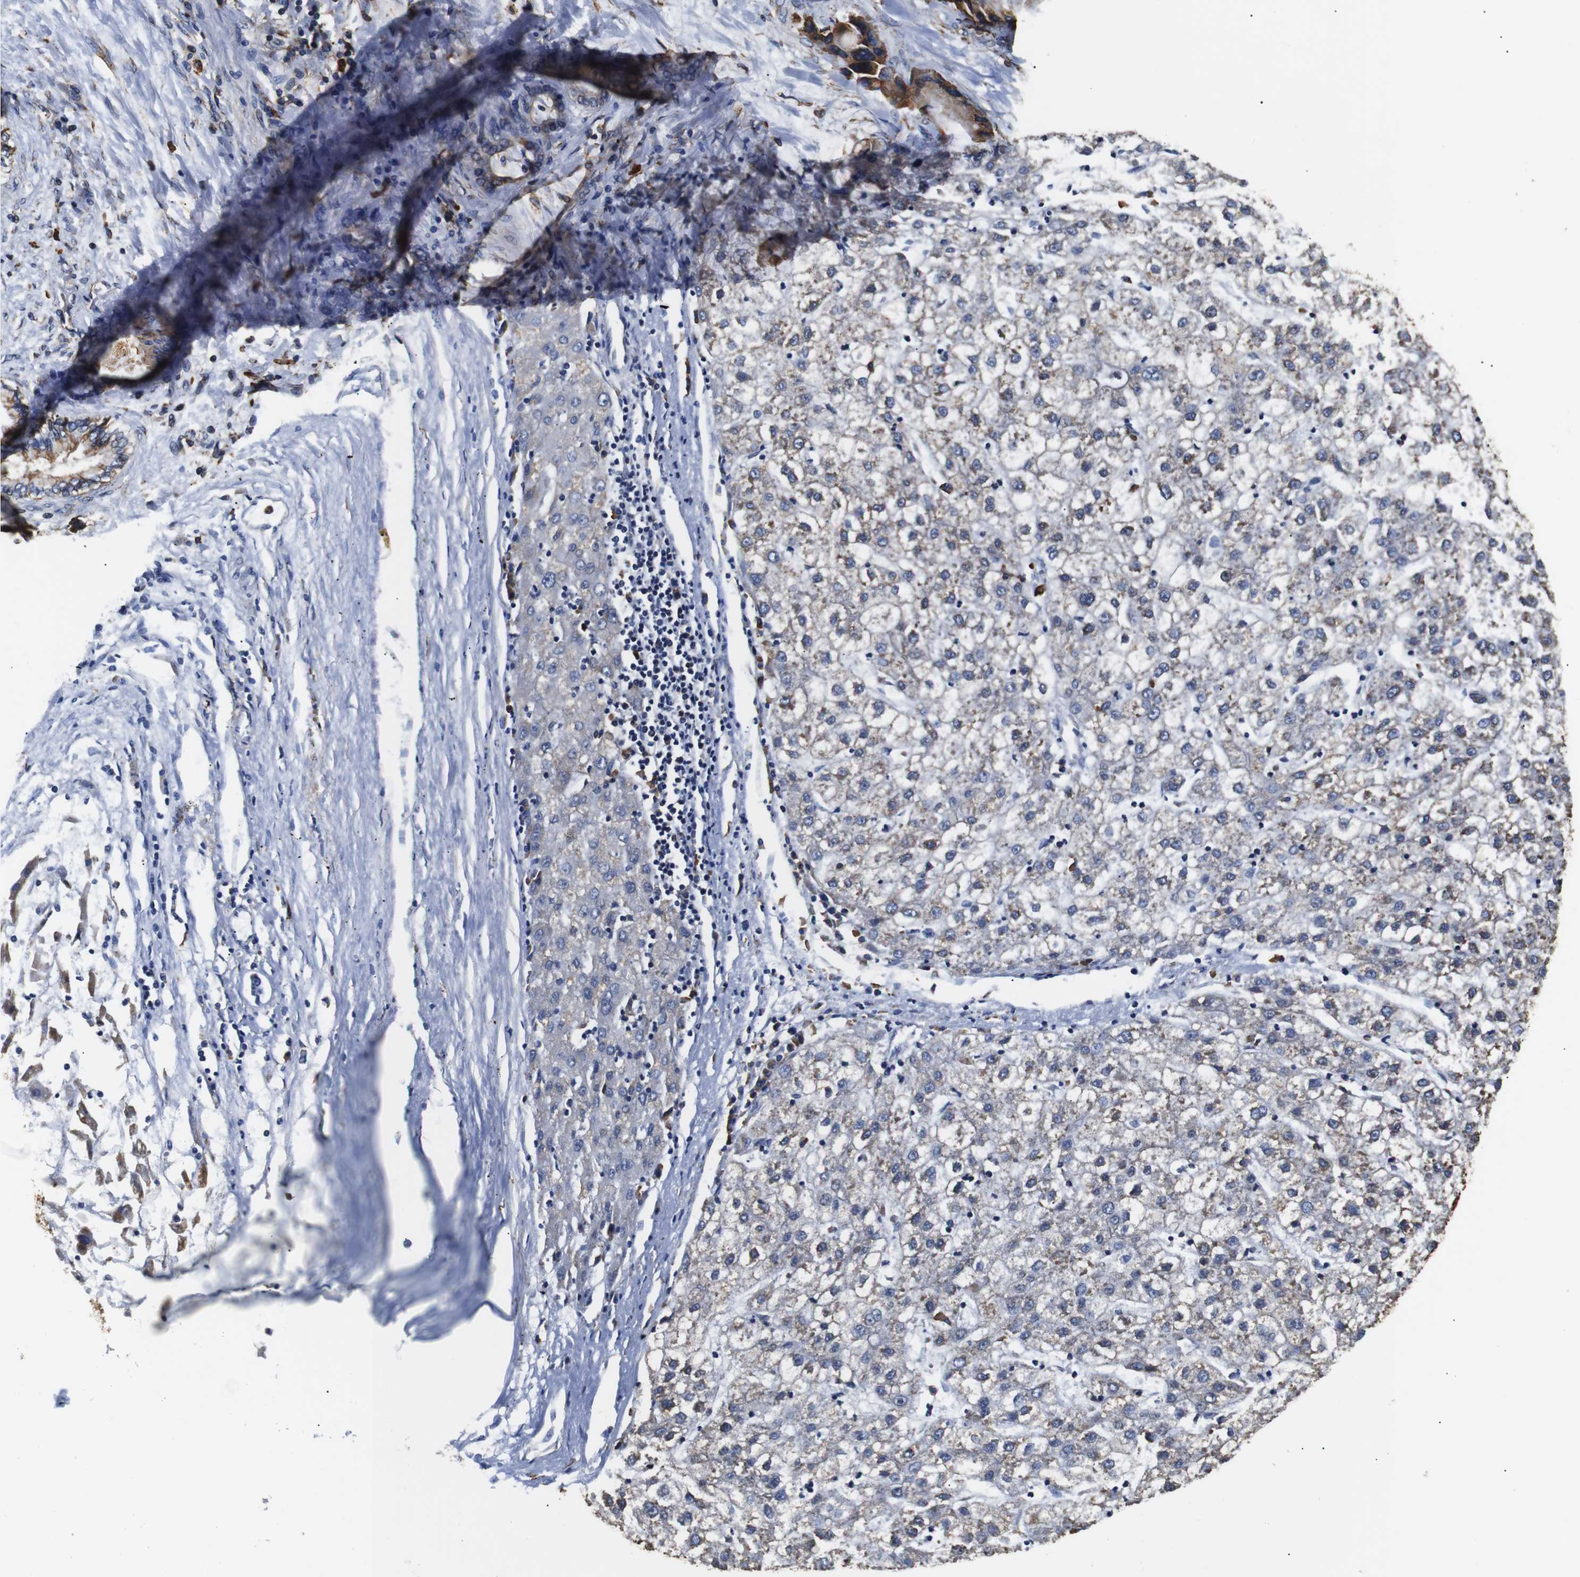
{"staining": {"intensity": "weak", "quantity": "<25%", "location": "cytoplasmic/membranous"}, "tissue": "liver cancer", "cell_type": "Tumor cells", "image_type": "cancer", "snomed": [{"axis": "morphology", "description": "Carcinoma, Hepatocellular, NOS"}, {"axis": "topography", "description": "Liver"}], "caption": "Immunohistochemistry (IHC) micrograph of human liver cancer (hepatocellular carcinoma) stained for a protein (brown), which reveals no positivity in tumor cells.", "gene": "HHIP", "patient": {"sex": "male", "age": 72}}